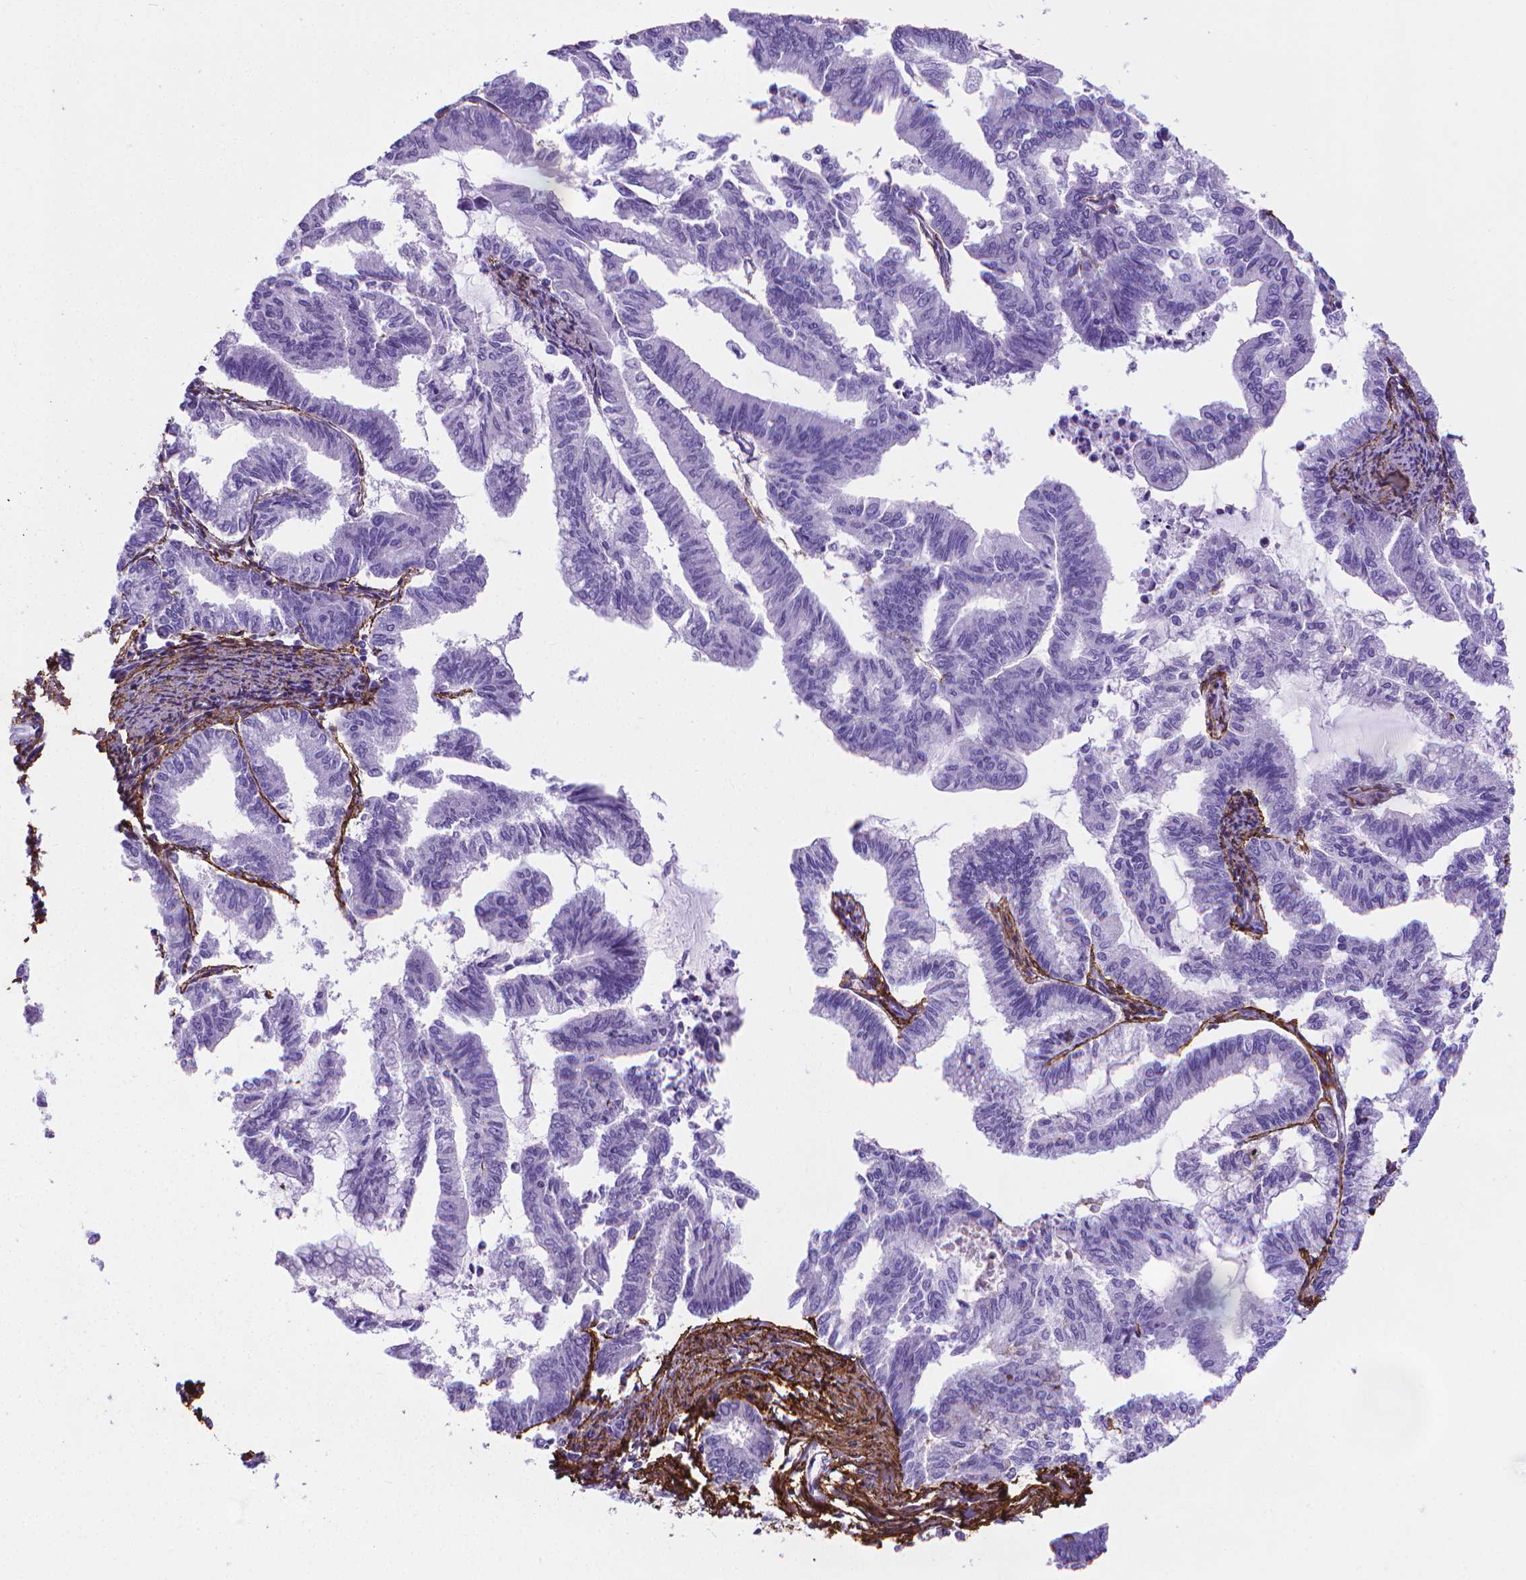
{"staining": {"intensity": "negative", "quantity": "none", "location": "none"}, "tissue": "endometrial cancer", "cell_type": "Tumor cells", "image_type": "cancer", "snomed": [{"axis": "morphology", "description": "Adenocarcinoma, NOS"}, {"axis": "topography", "description": "Endometrium"}], "caption": "Histopathology image shows no protein positivity in tumor cells of endometrial cancer (adenocarcinoma) tissue.", "gene": "MFAP2", "patient": {"sex": "female", "age": 79}}